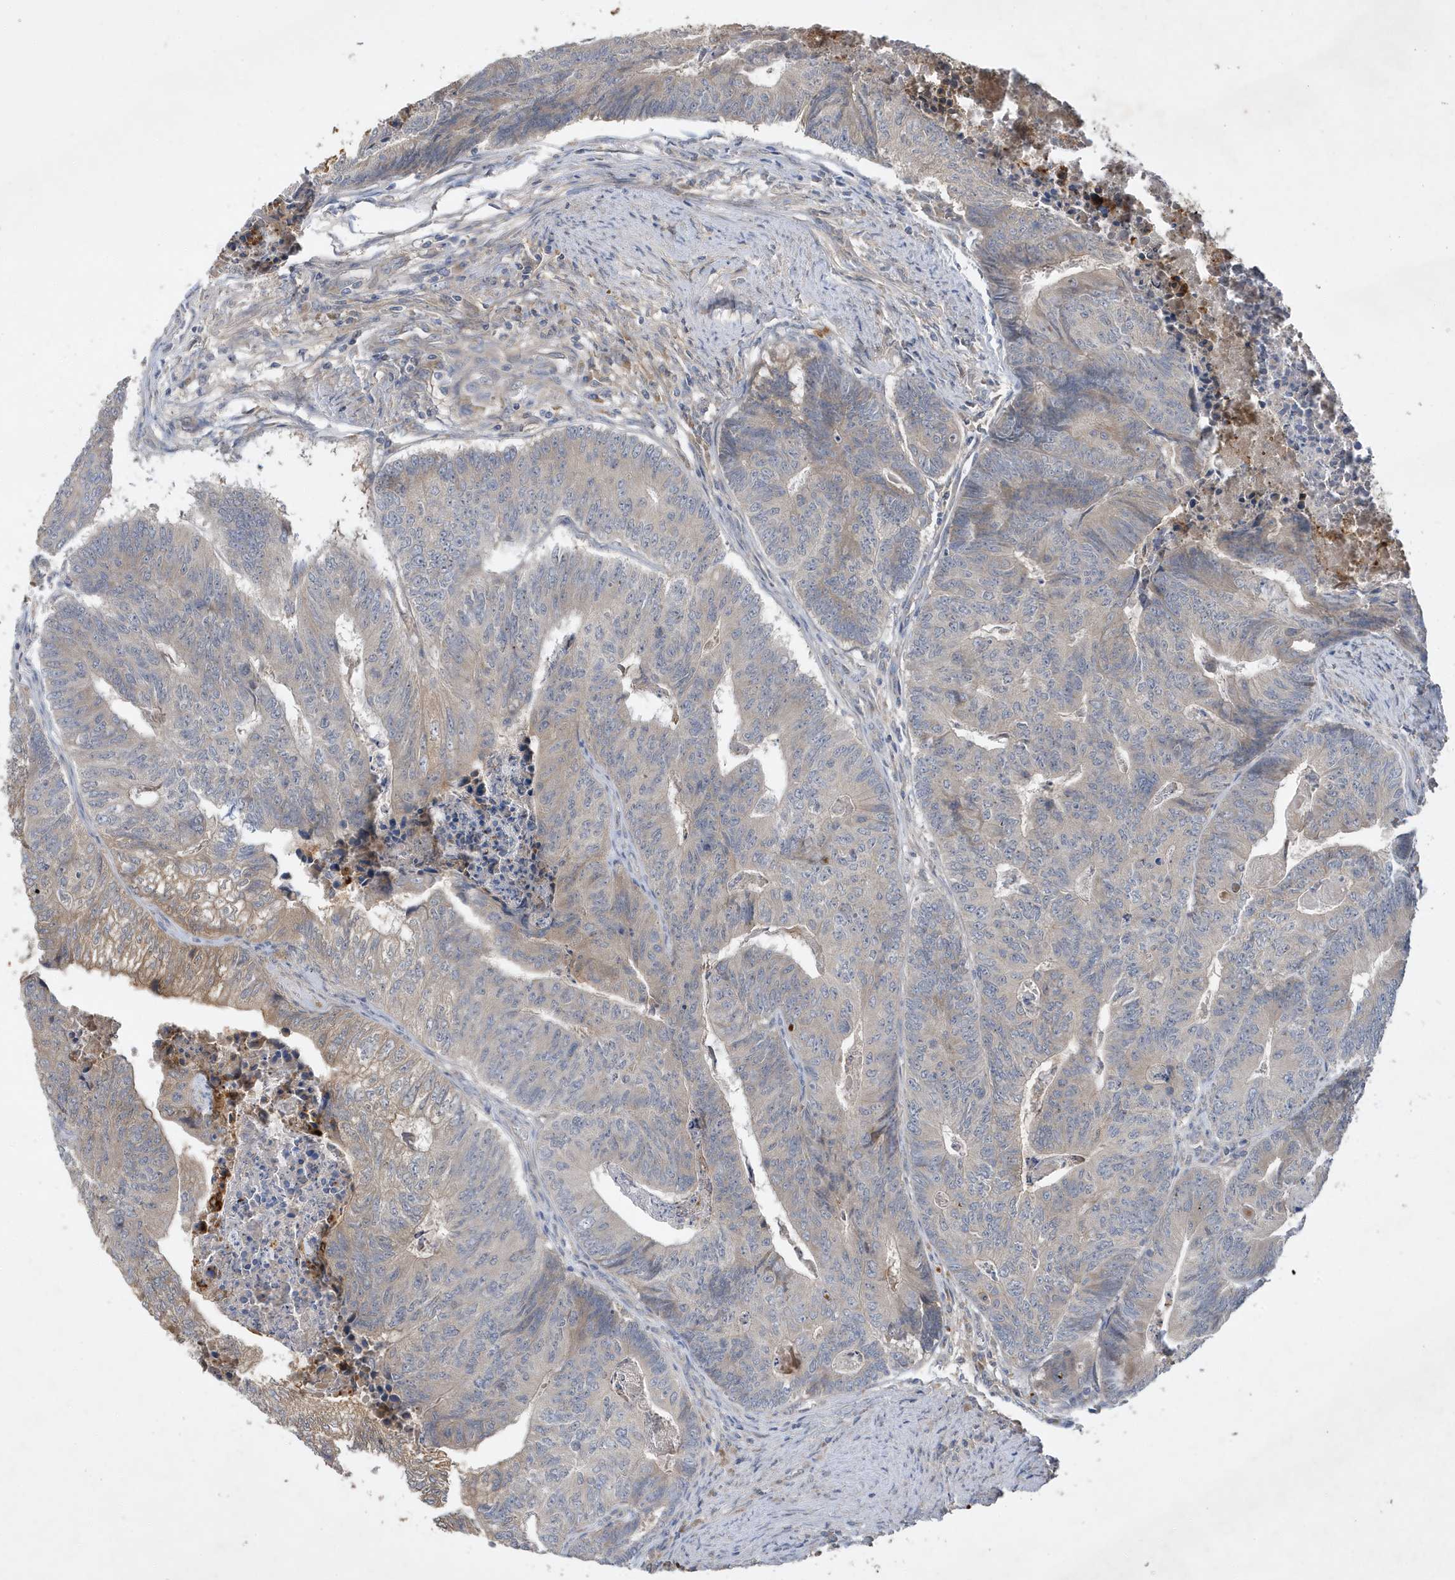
{"staining": {"intensity": "weak", "quantity": "<25%", "location": "cytoplasmic/membranous"}, "tissue": "colorectal cancer", "cell_type": "Tumor cells", "image_type": "cancer", "snomed": [{"axis": "morphology", "description": "Adenocarcinoma, NOS"}, {"axis": "topography", "description": "Colon"}], "caption": "Immunohistochemical staining of human colorectal cancer displays no significant staining in tumor cells.", "gene": "LAPTM4A", "patient": {"sex": "female", "age": 67}}